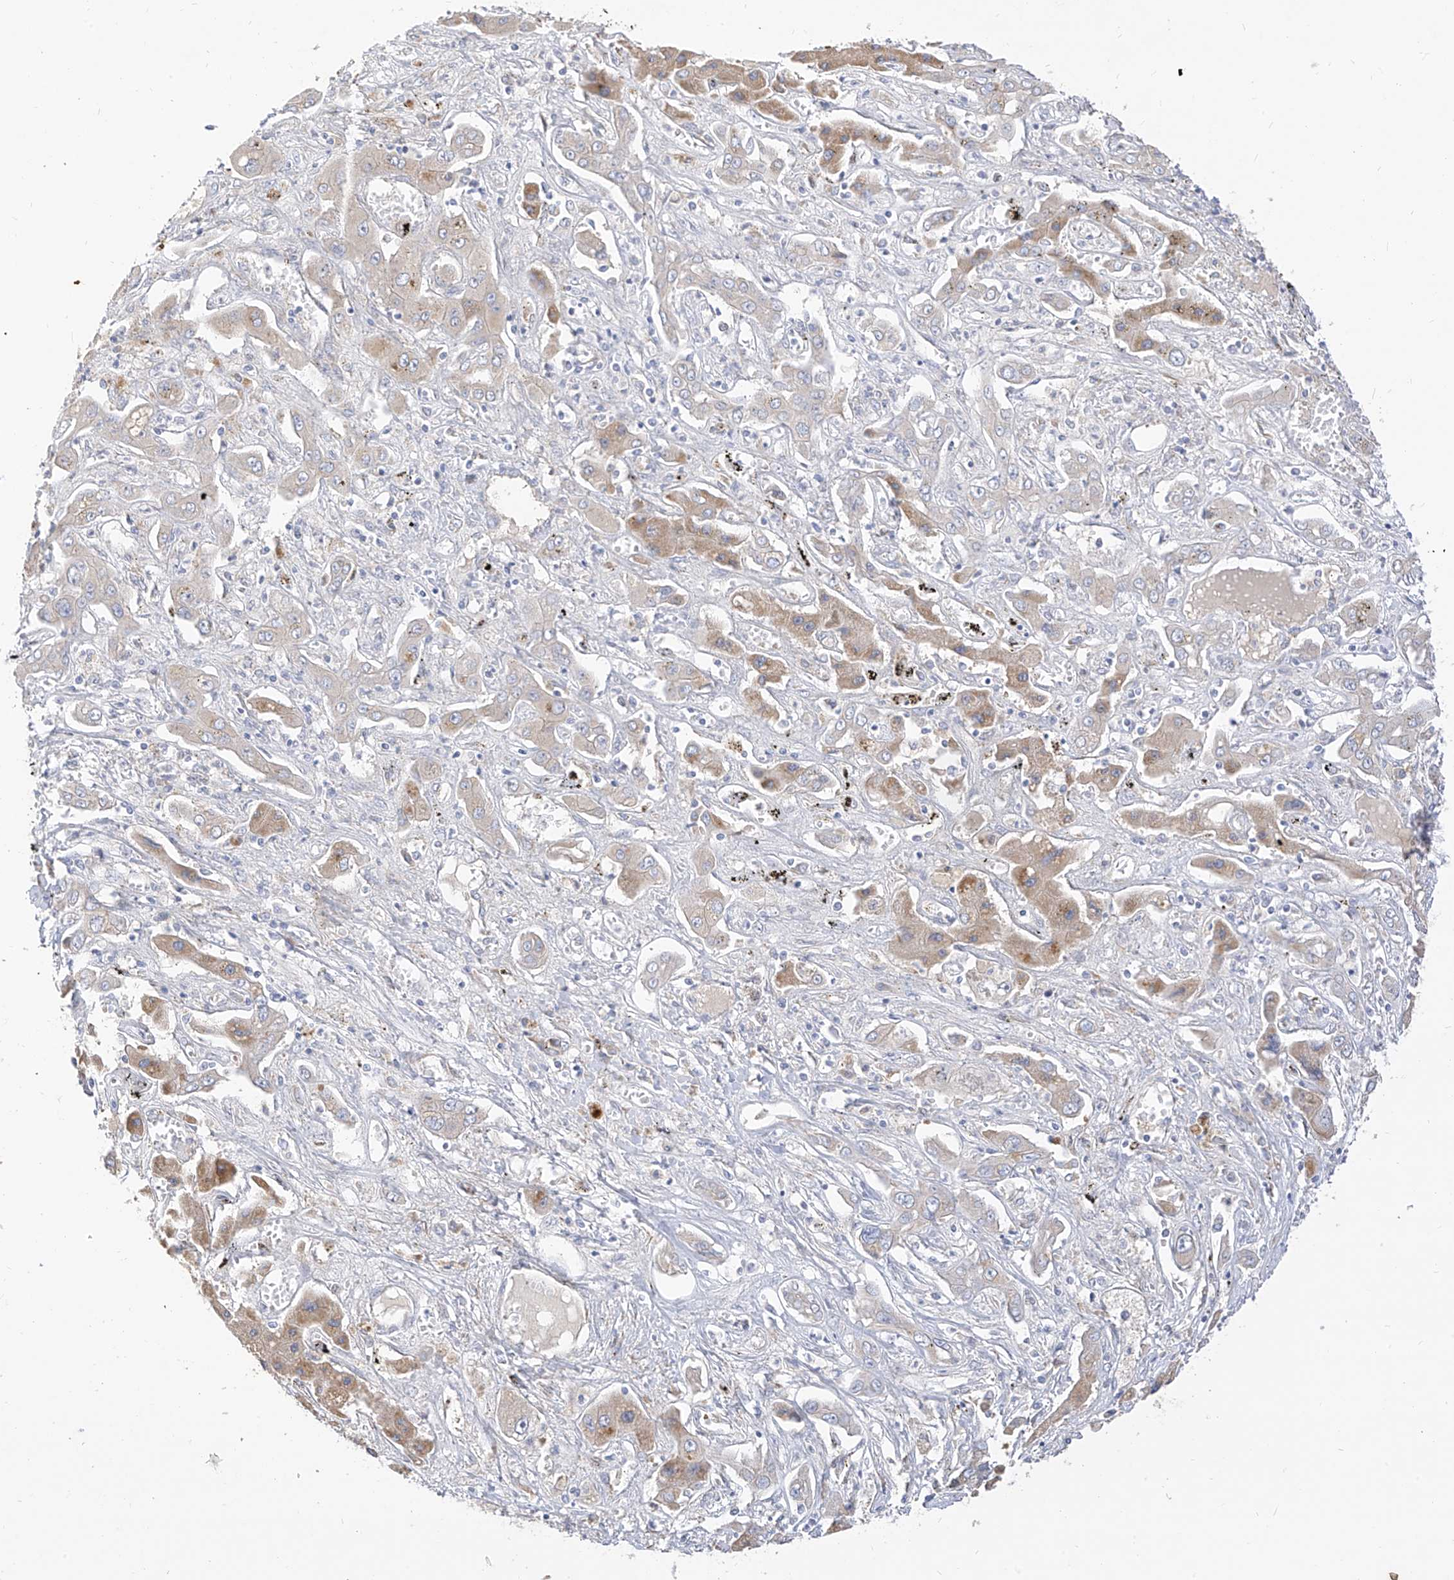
{"staining": {"intensity": "moderate", "quantity": "25%-75%", "location": "cytoplasmic/membranous"}, "tissue": "liver cancer", "cell_type": "Tumor cells", "image_type": "cancer", "snomed": [{"axis": "morphology", "description": "Cholangiocarcinoma"}, {"axis": "topography", "description": "Liver"}], "caption": "Cholangiocarcinoma (liver) stained with immunohistochemistry (IHC) exhibits moderate cytoplasmic/membranous expression in approximately 25%-75% of tumor cells. (Stains: DAB in brown, nuclei in blue, Microscopy: brightfield microscopy at high magnification).", "gene": "RASA2", "patient": {"sex": "male", "age": 67}}